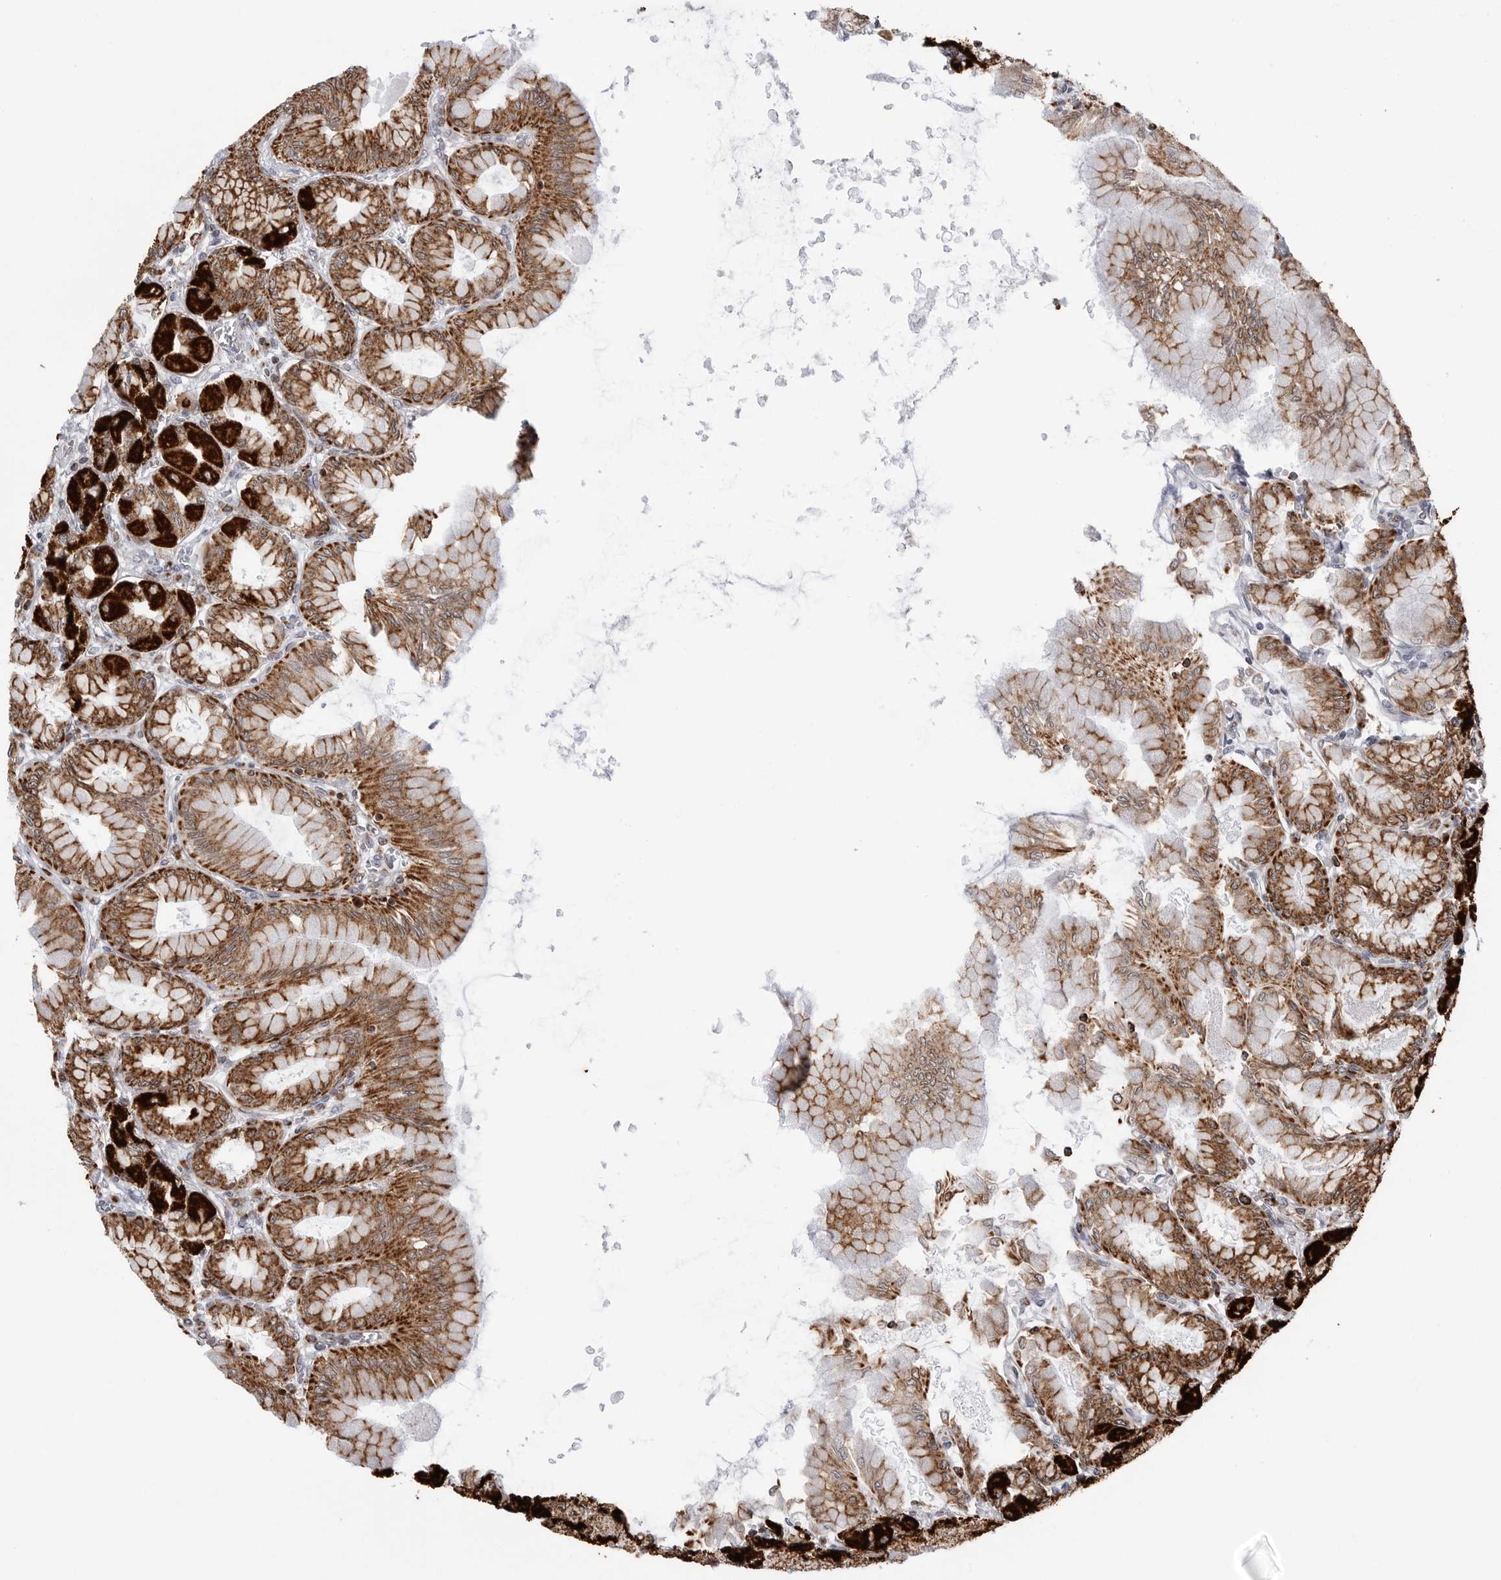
{"staining": {"intensity": "strong", "quantity": ">75%", "location": "cytoplasmic/membranous"}, "tissue": "stomach", "cell_type": "Glandular cells", "image_type": "normal", "snomed": [{"axis": "morphology", "description": "Normal tissue, NOS"}, {"axis": "topography", "description": "Stomach, upper"}], "caption": "Strong cytoplasmic/membranous staining is identified in about >75% of glandular cells in benign stomach.", "gene": "COX5A", "patient": {"sex": "female", "age": 56}}